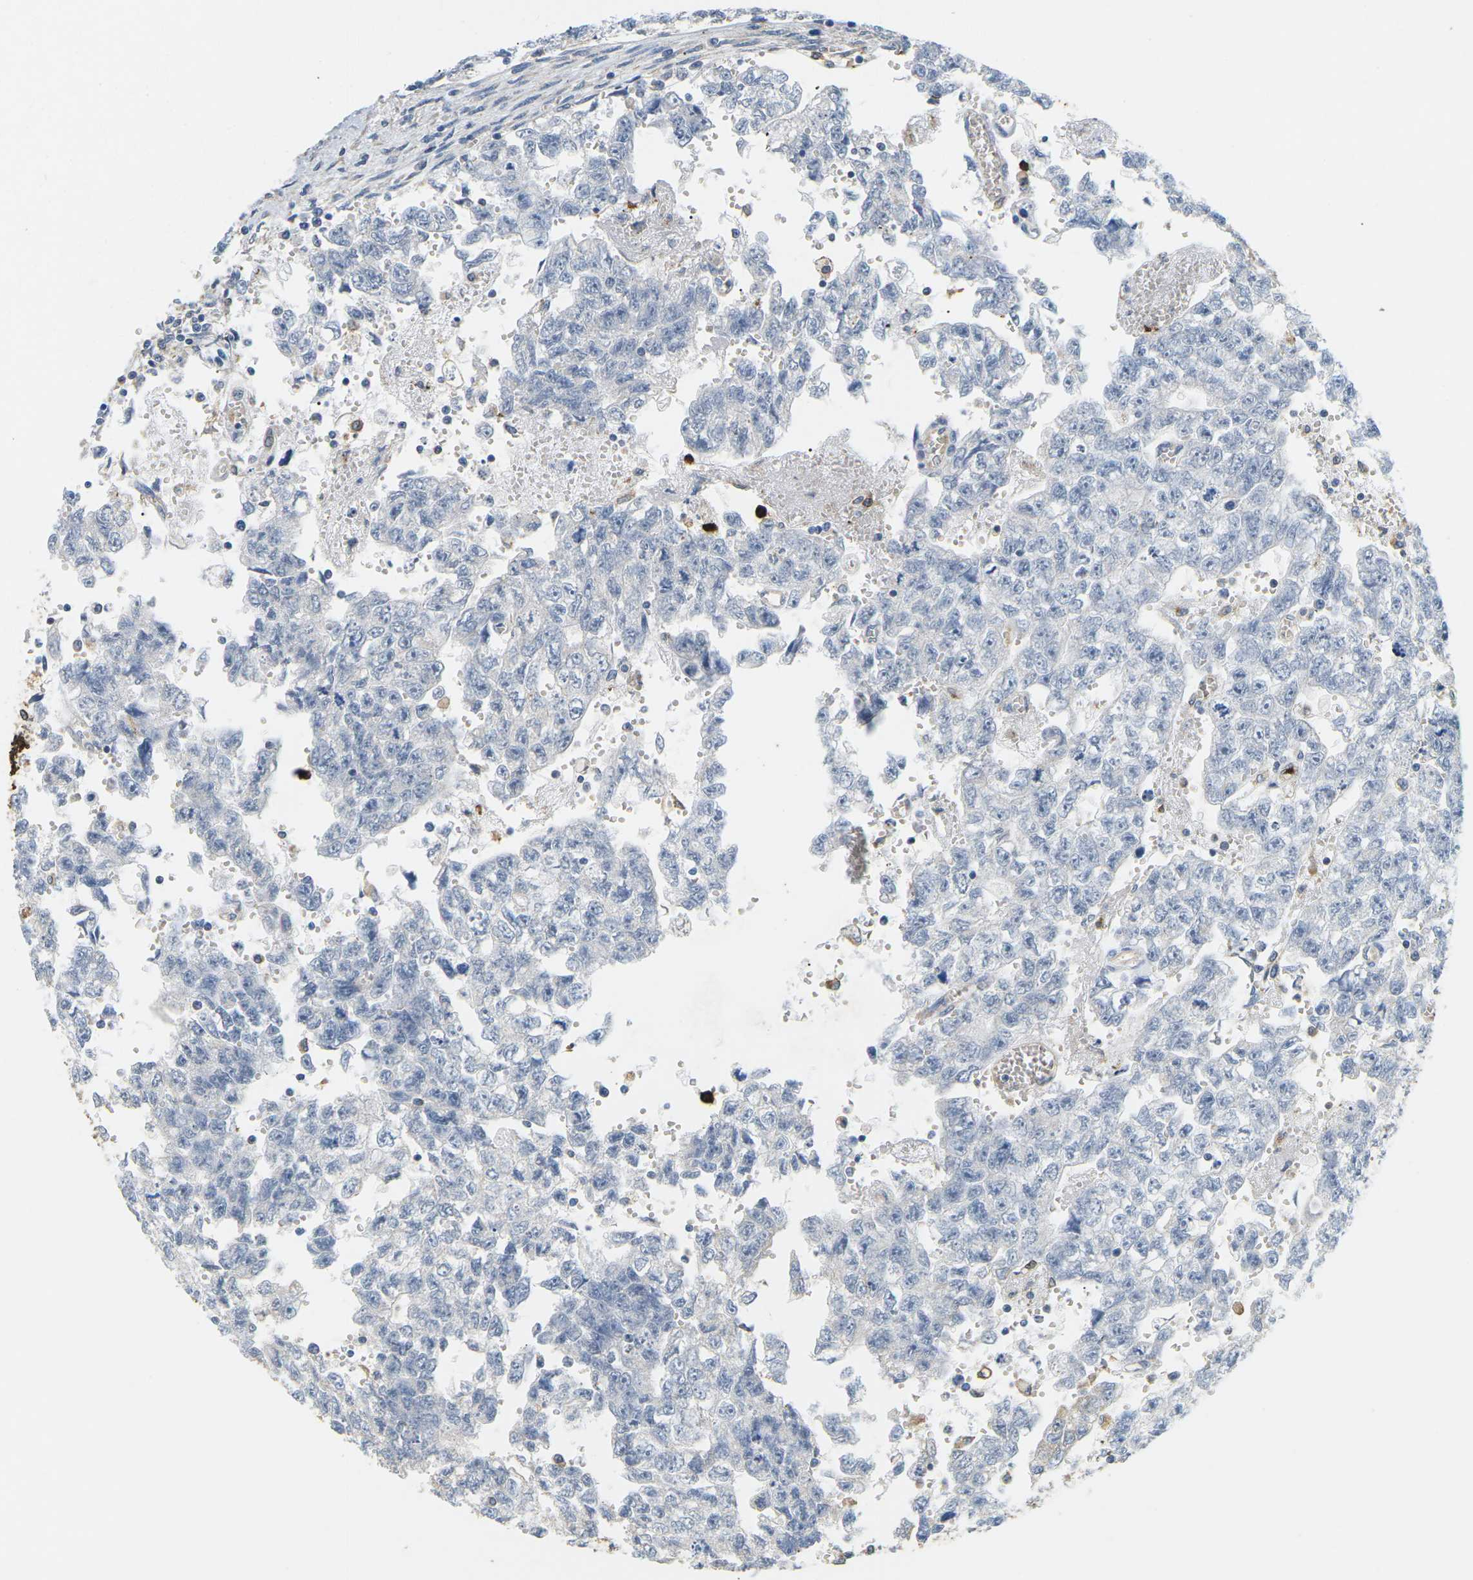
{"staining": {"intensity": "weak", "quantity": "25%-75%", "location": "cytoplasmic/membranous"}, "tissue": "testis cancer", "cell_type": "Tumor cells", "image_type": "cancer", "snomed": [{"axis": "morphology", "description": "Seminoma, NOS"}, {"axis": "morphology", "description": "Carcinoma, Embryonal, NOS"}, {"axis": "topography", "description": "Testis"}], "caption": "A high-resolution histopathology image shows immunohistochemistry staining of testis cancer (seminoma), which shows weak cytoplasmic/membranous expression in approximately 25%-75% of tumor cells.", "gene": "ADM", "patient": {"sex": "male", "age": 38}}